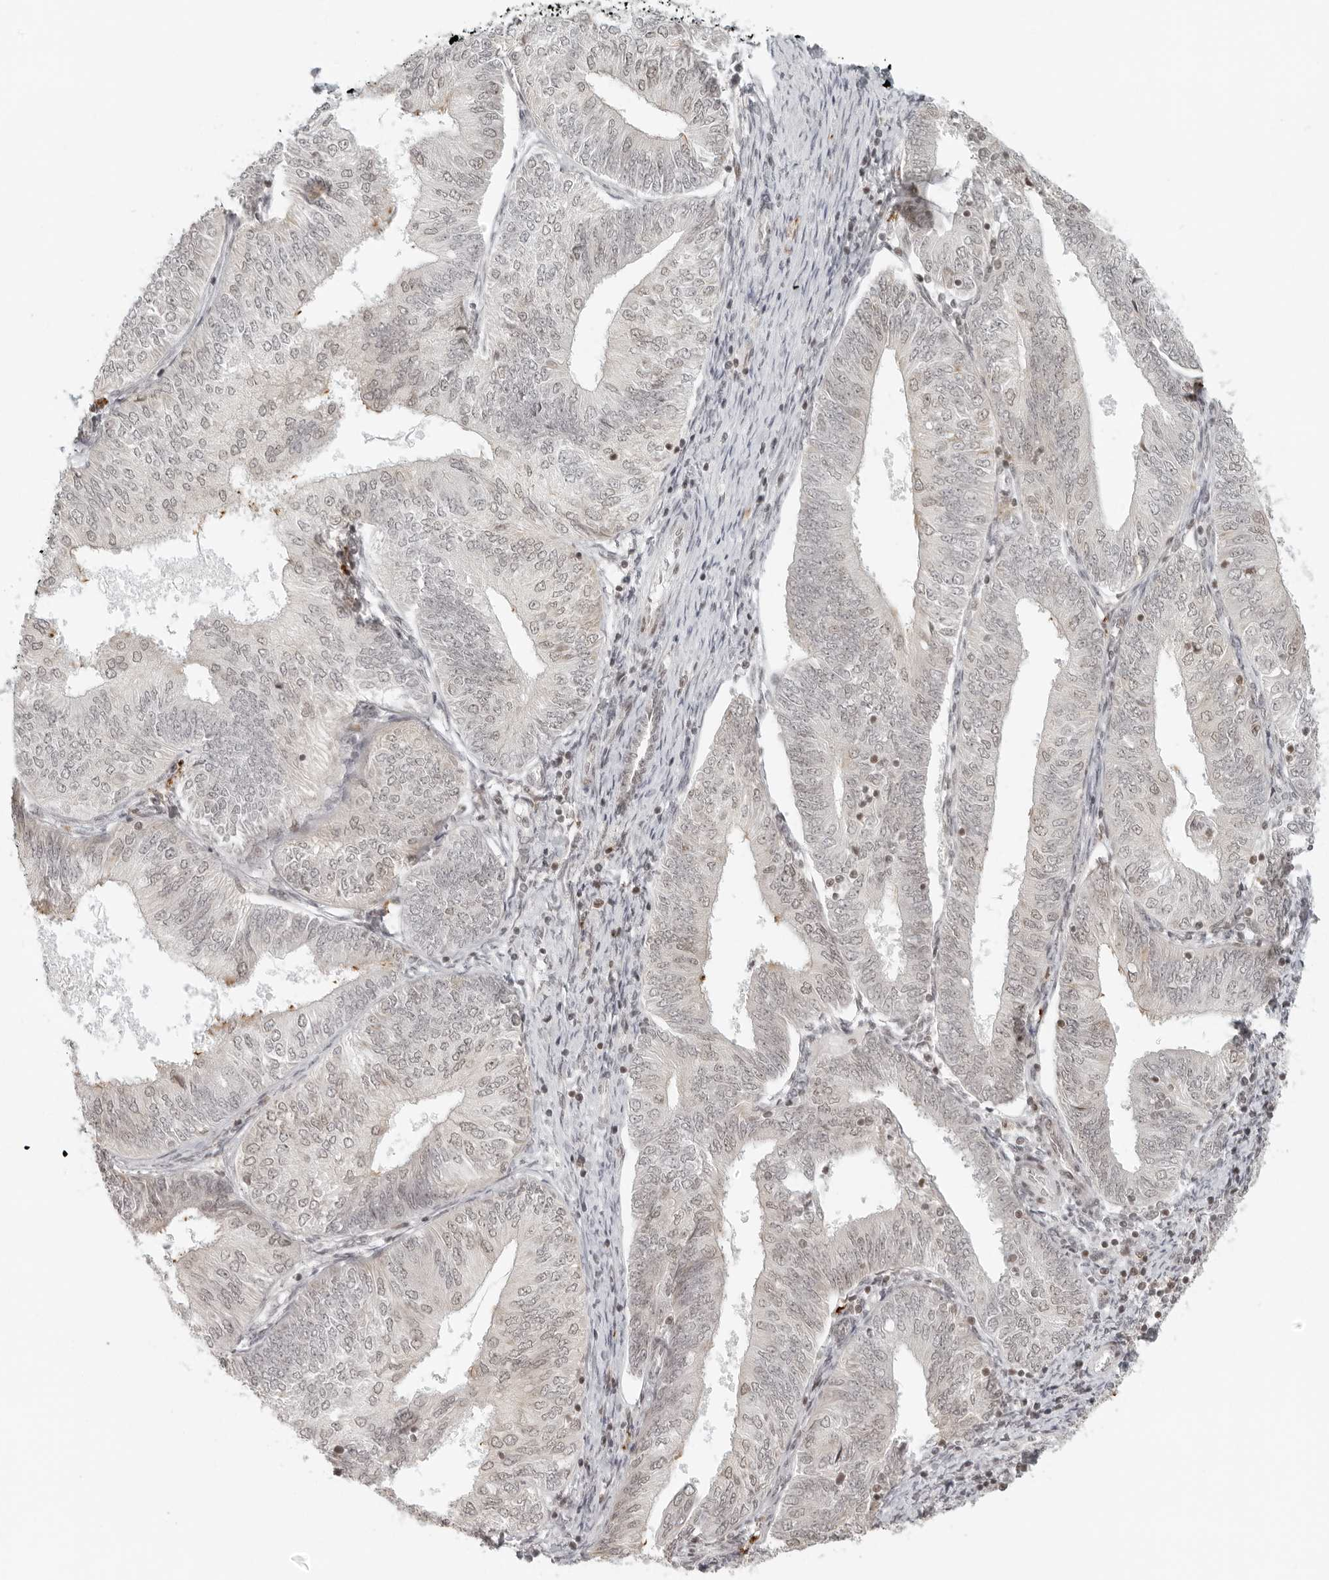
{"staining": {"intensity": "weak", "quantity": "25%-75%", "location": "nuclear"}, "tissue": "endometrial cancer", "cell_type": "Tumor cells", "image_type": "cancer", "snomed": [{"axis": "morphology", "description": "Adenocarcinoma, NOS"}, {"axis": "topography", "description": "Endometrium"}], "caption": "Approximately 25%-75% of tumor cells in endometrial cancer (adenocarcinoma) display weak nuclear protein expression as visualized by brown immunohistochemical staining.", "gene": "ZNF407", "patient": {"sex": "female", "age": 58}}